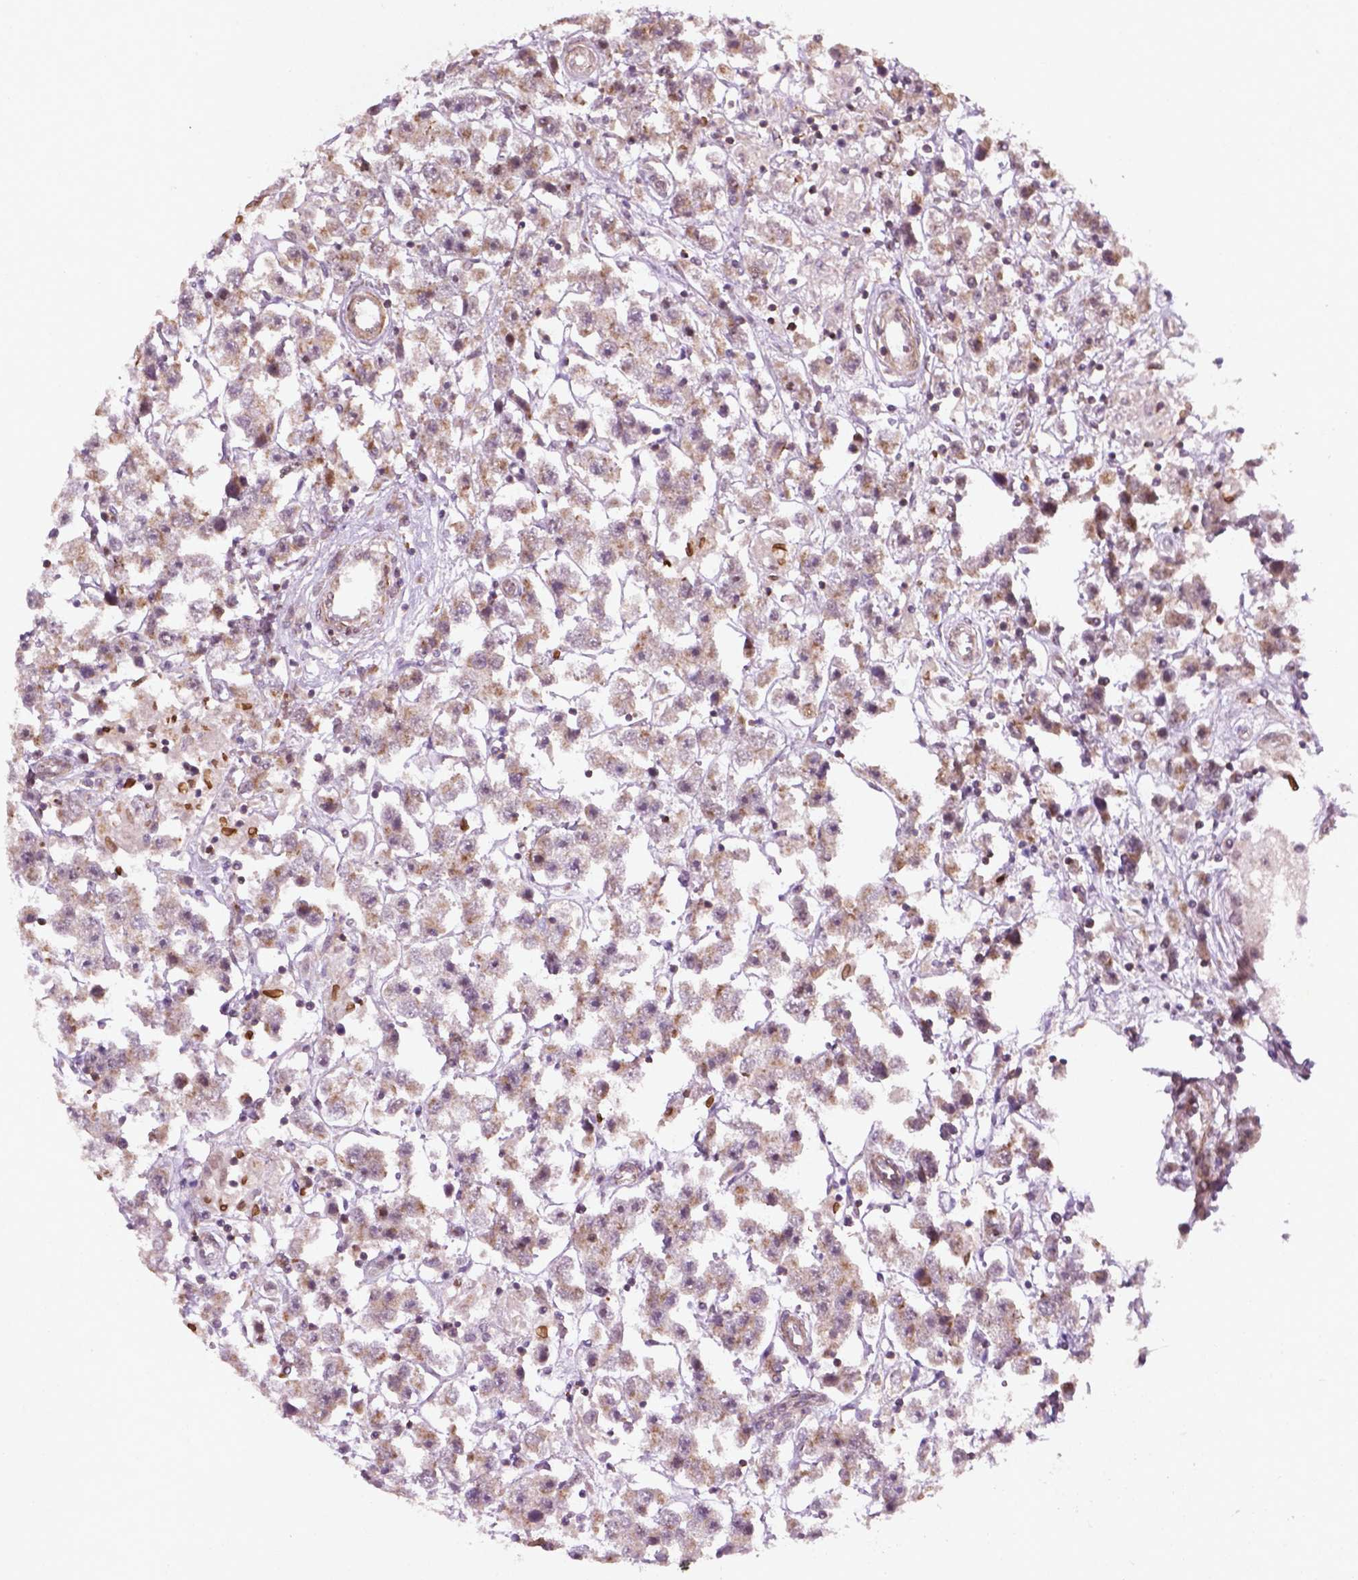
{"staining": {"intensity": "weak", "quantity": "<25%", "location": "cytoplasmic/membranous"}, "tissue": "testis cancer", "cell_type": "Tumor cells", "image_type": "cancer", "snomed": [{"axis": "morphology", "description": "Seminoma, NOS"}, {"axis": "topography", "description": "Testis"}], "caption": "This histopathology image is of seminoma (testis) stained with immunohistochemistry to label a protein in brown with the nuclei are counter-stained blue. There is no staining in tumor cells.", "gene": "TCHP", "patient": {"sex": "male", "age": 45}}